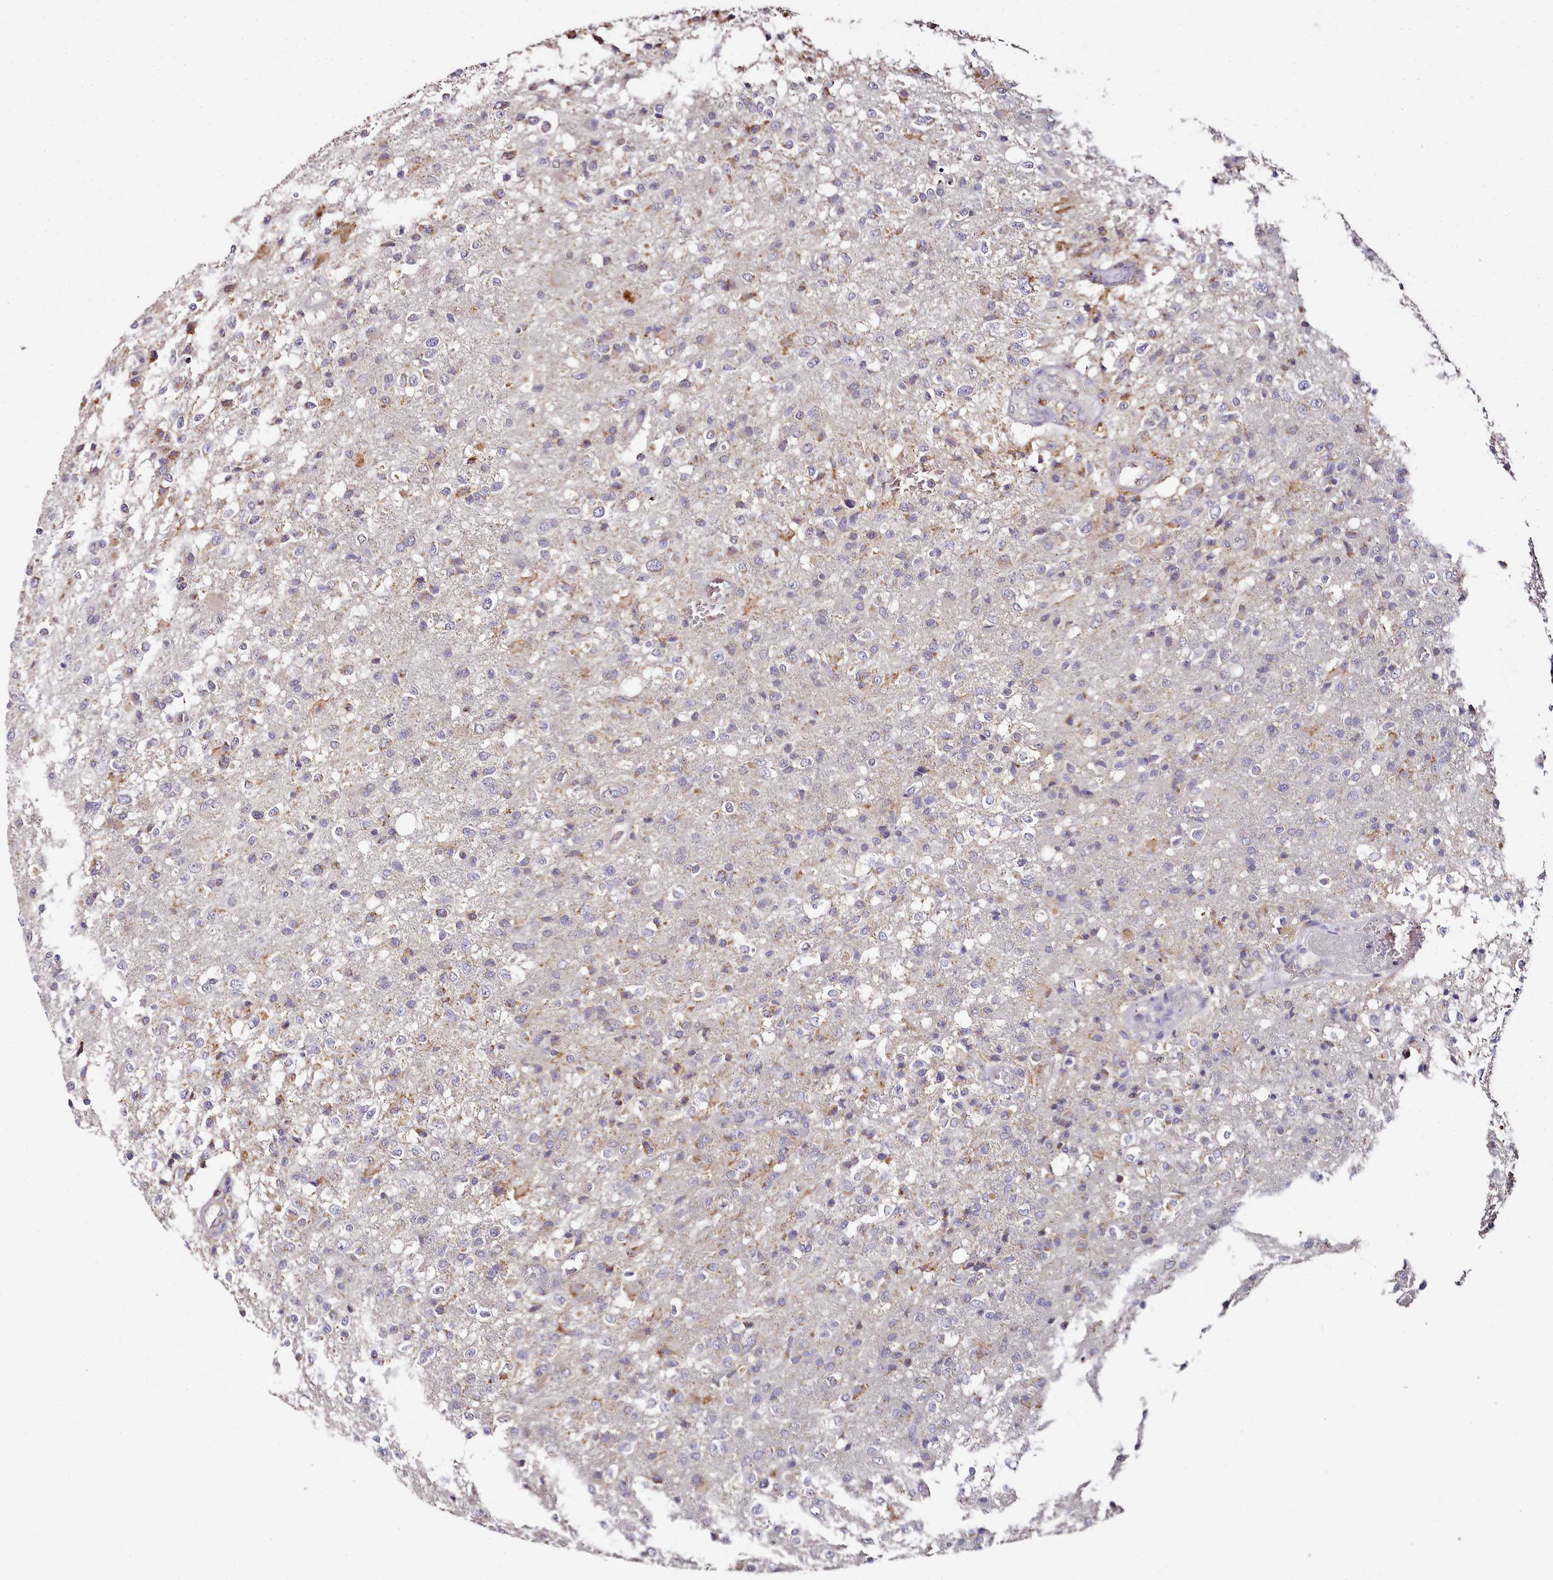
{"staining": {"intensity": "moderate", "quantity": "<25%", "location": "cytoplasmic/membranous"}, "tissue": "glioma", "cell_type": "Tumor cells", "image_type": "cancer", "snomed": [{"axis": "morphology", "description": "Glioma, malignant, High grade"}, {"axis": "topography", "description": "Brain"}], "caption": "DAB immunohistochemical staining of malignant glioma (high-grade) displays moderate cytoplasmic/membranous protein staining in approximately <25% of tumor cells.", "gene": "ACSS1", "patient": {"sex": "female", "age": 74}}